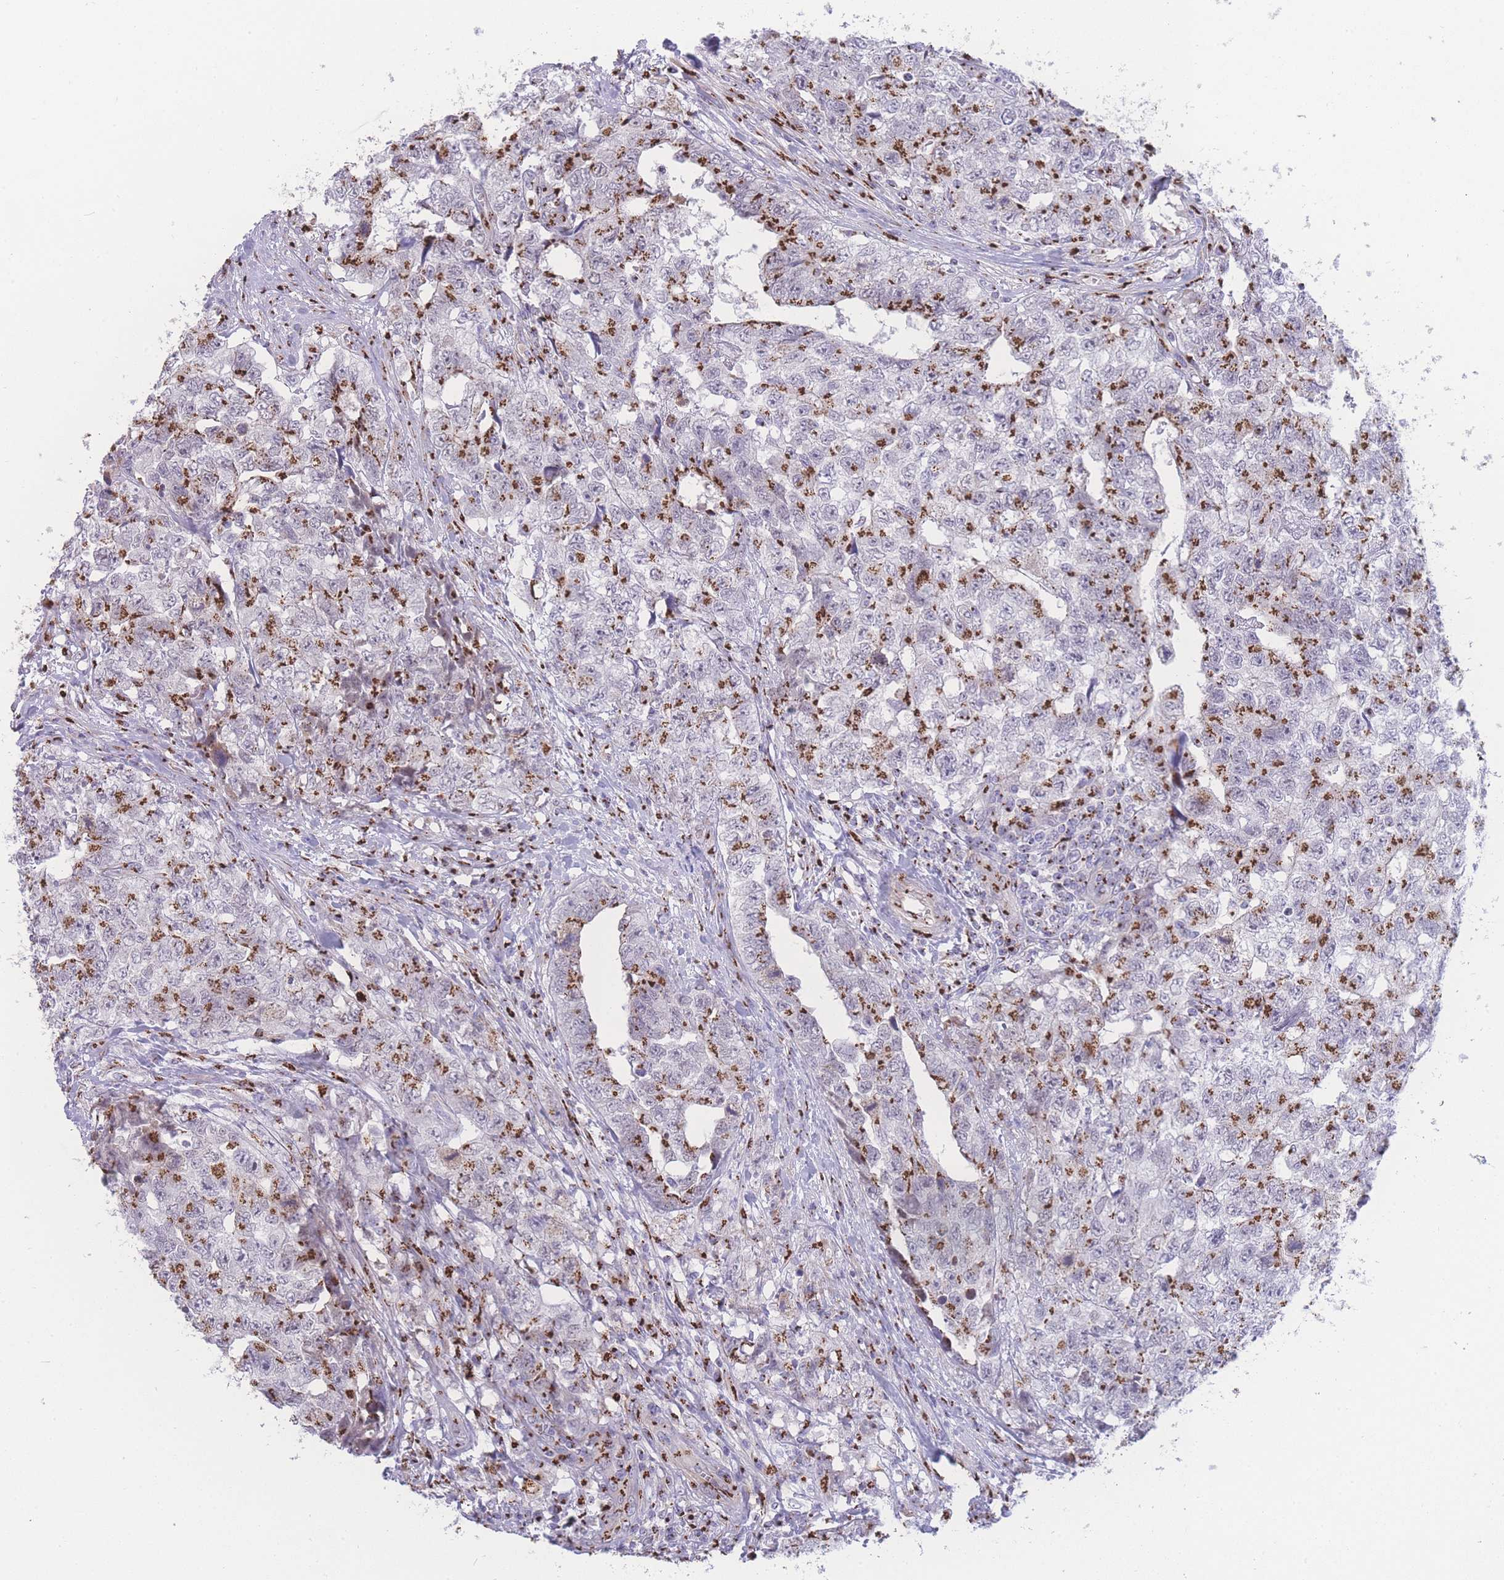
{"staining": {"intensity": "strong", "quantity": "25%-75%", "location": "cytoplasmic/membranous"}, "tissue": "testis cancer", "cell_type": "Tumor cells", "image_type": "cancer", "snomed": [{"axis": "morphology", "description": "Carcinoma, Embryonal, NOS"}, {"axis": "topography", "description": "Testis"}], "caption": "Immunohistochemistry staining of testis cancer (embryonal carcinoma), which shows high levels of strong cytoplasmic/membranous expression in approximately 25%-75% of tumor cells indicating strong cytoplasmic/membranous protein staining. The staining was performed using DAB (3,3'-diaminobenzidine) (brown) for protein detection and nuclei were counterstained in hematoxylin (blue).", "gene": "GOLM2", "patient": {"sex": "male", "age": 31}}